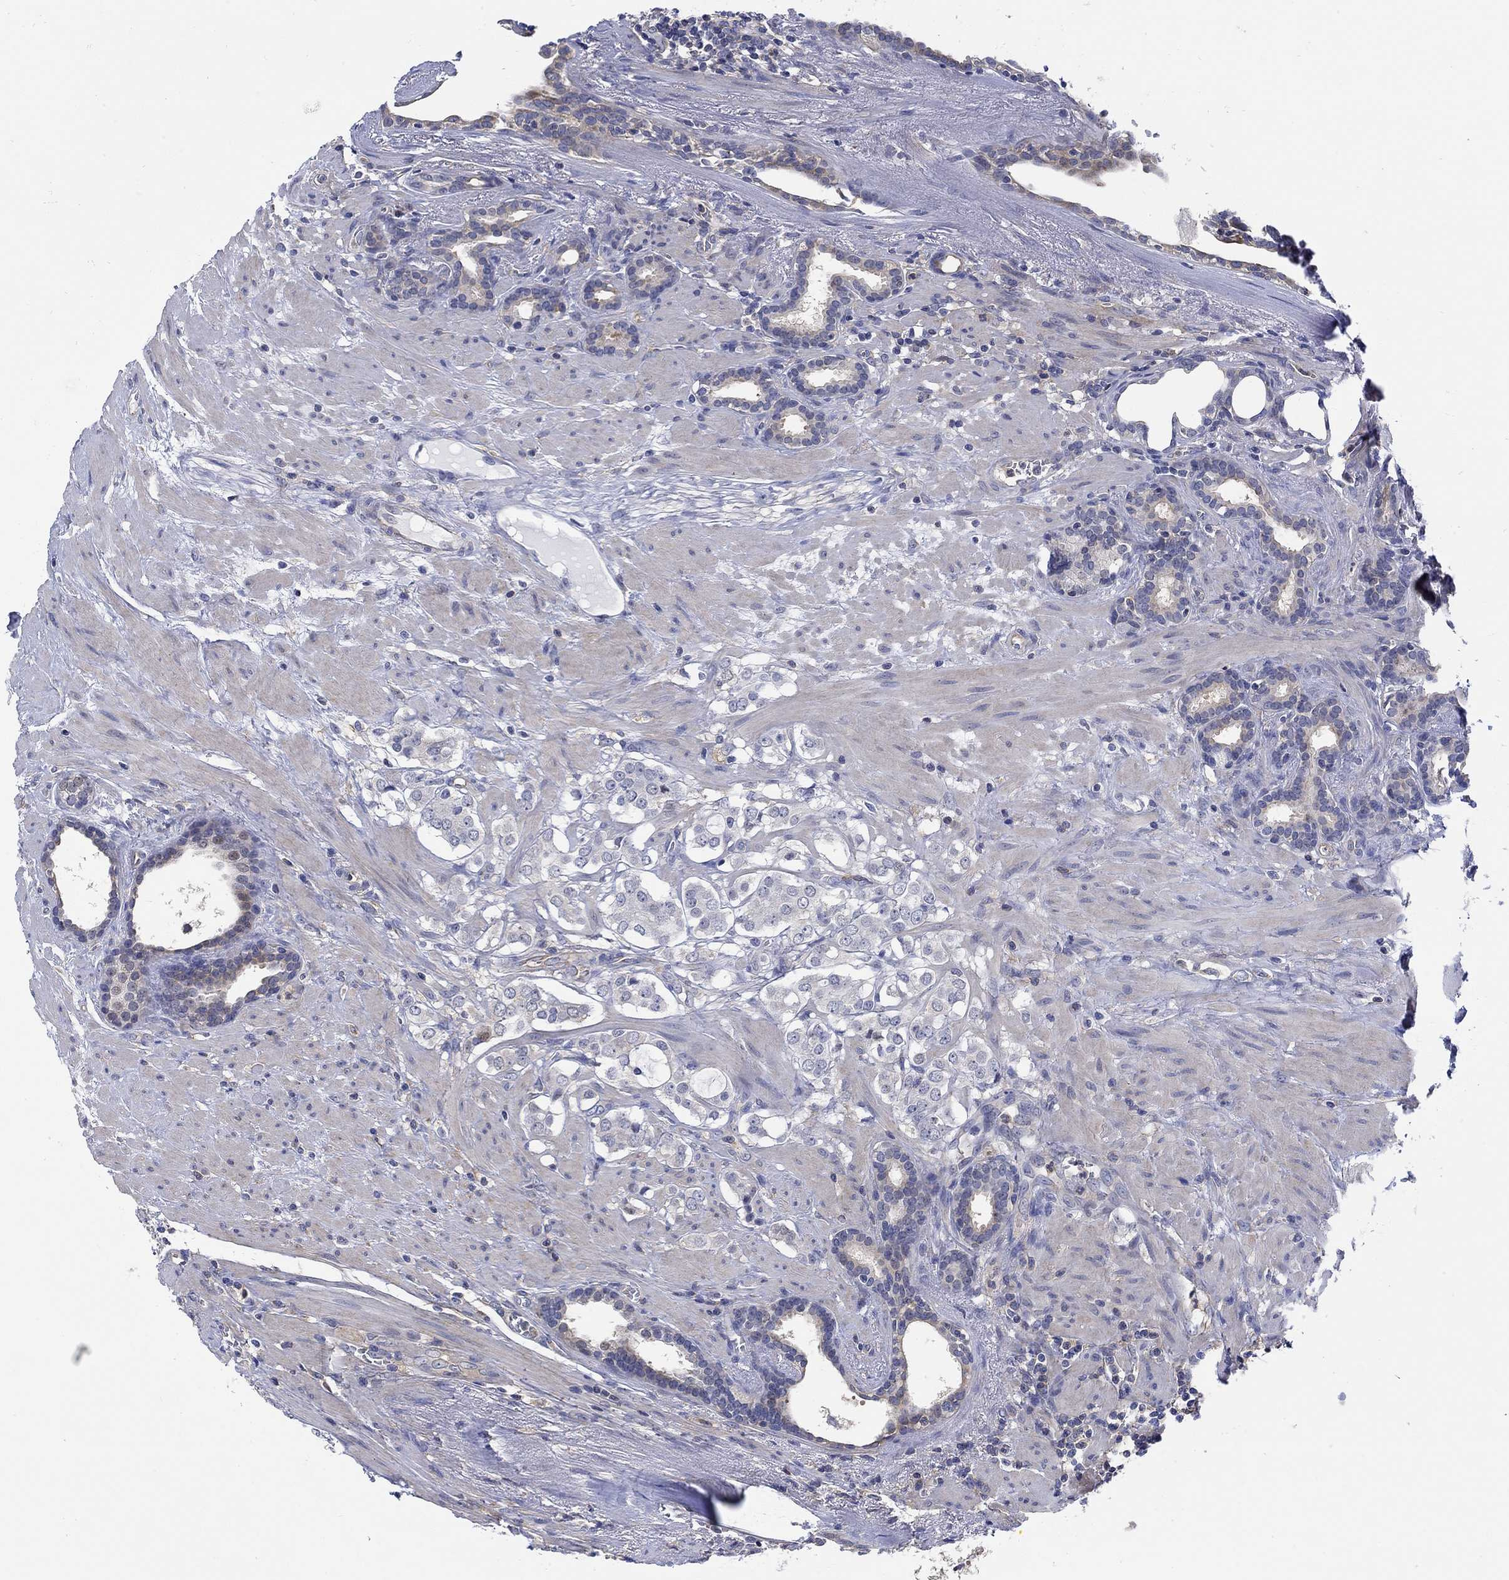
{"staining": {"intensity": "negative", "quantity": "none", "location": "none"}, "tissue": "prostate cancer", "cell_type": "Tumor cells", "image_type": "cancer", "snomed": [{"axis": "morphology", "description": "Adenocarcinoma, NOS"}, {"axis": "topography", "description": "Prostate"}], "caption": "The micrograph reveals no significant expression in tumor cells of prostate adenocarcinoma.", "gene": "TEKT3", "patient": {"sex": "male", "age": 66}}